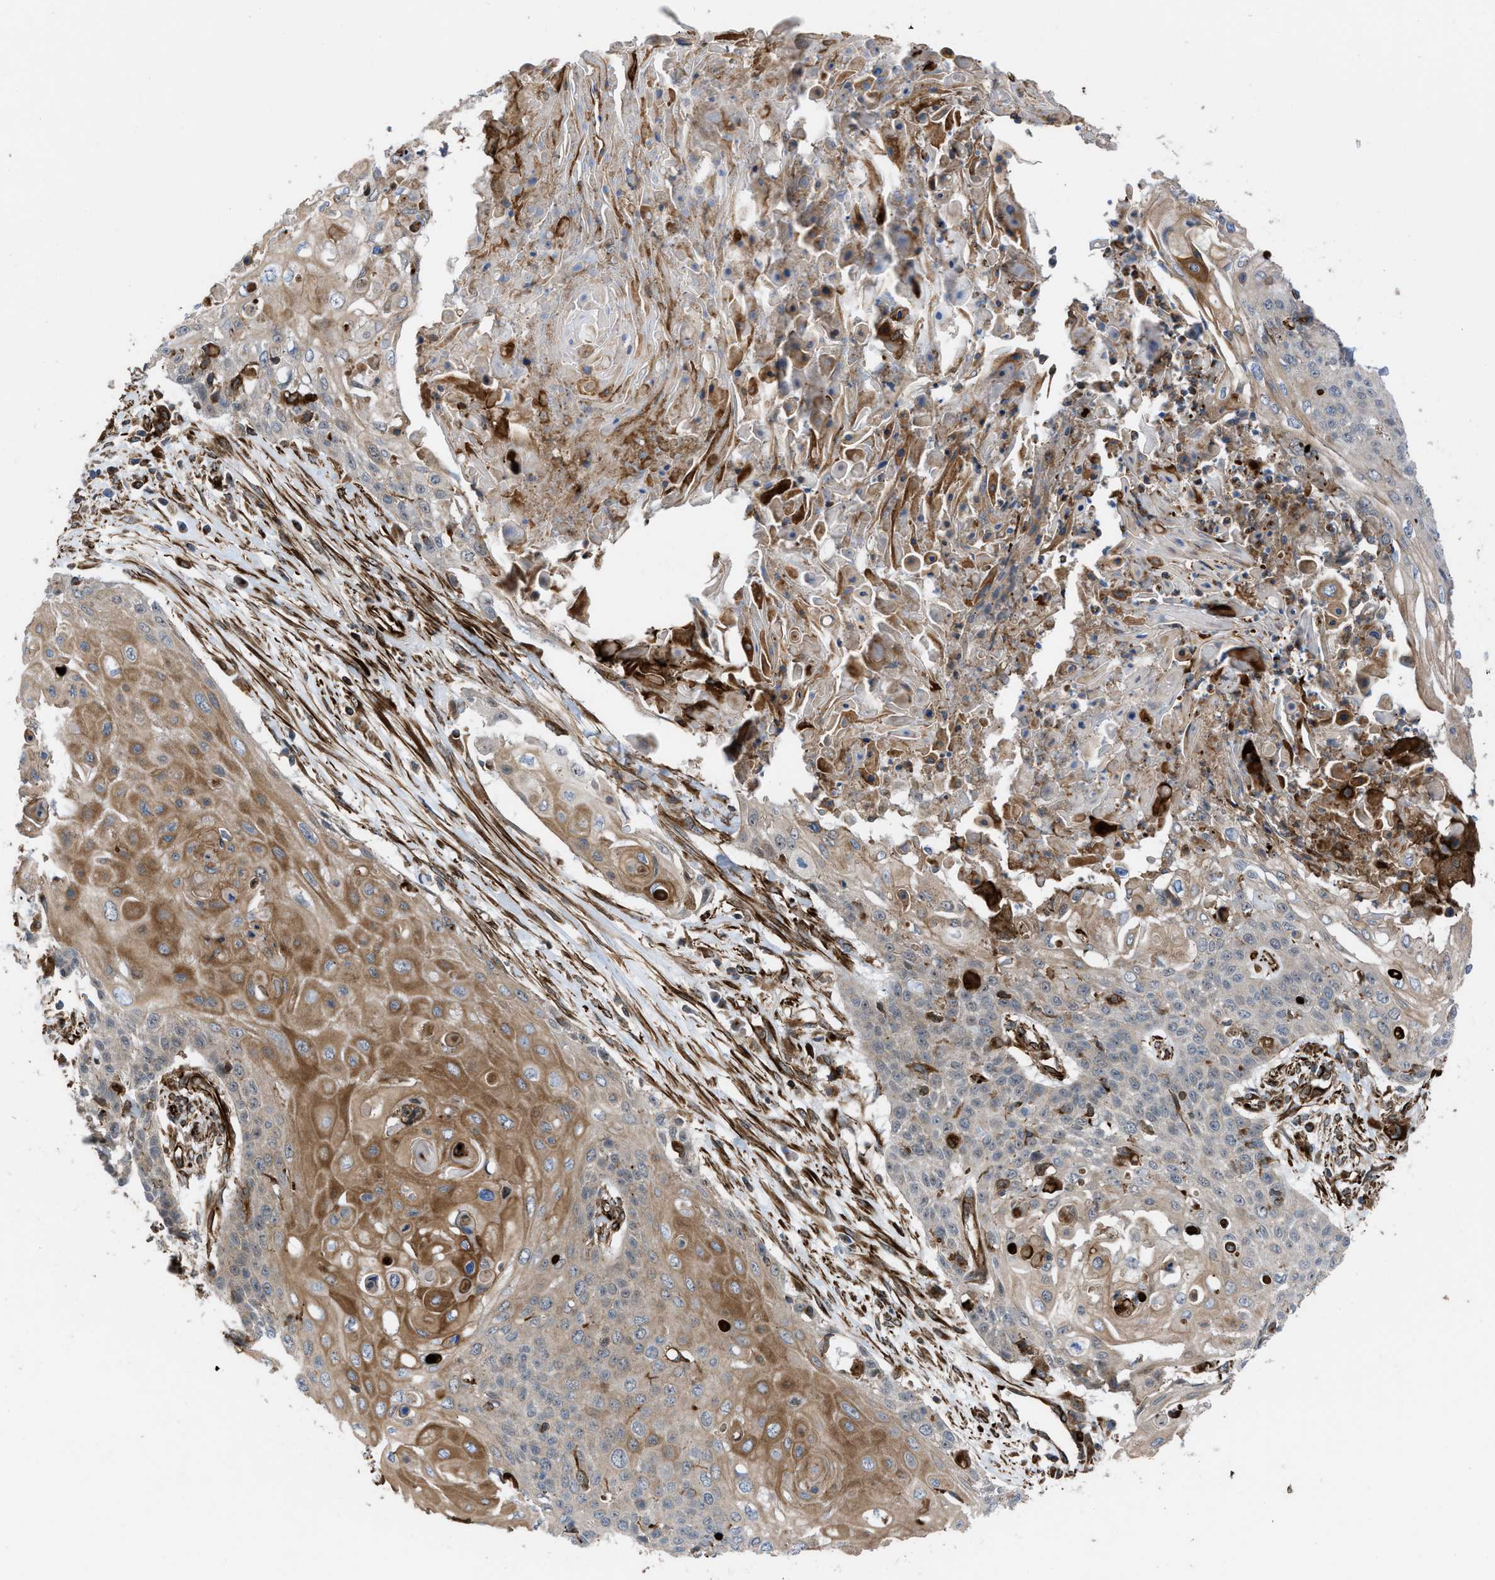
{"staining": {"intensity": "moderate", "quantity": "25%-75%", "location": "cytoplasmic/membranous"}, "tissue": "cervical cancer", "cell_type": "Tumor cells", "image_type": "cancer", "snomed": [{"axis": "morphology", "description": "Squamous cell carcinoma, NOS"}, {"axis": "topography", "description": "Cervix"}], "caption": "Protein analysis of cervical cancer (squamous cell carcinoma) tissue exhibits moderate cytoplasmic/membranous positivity in about 25%-75% of tumor cells.", "gene": "PTPRE", "patient": {"sex": "female", "age": 39}}